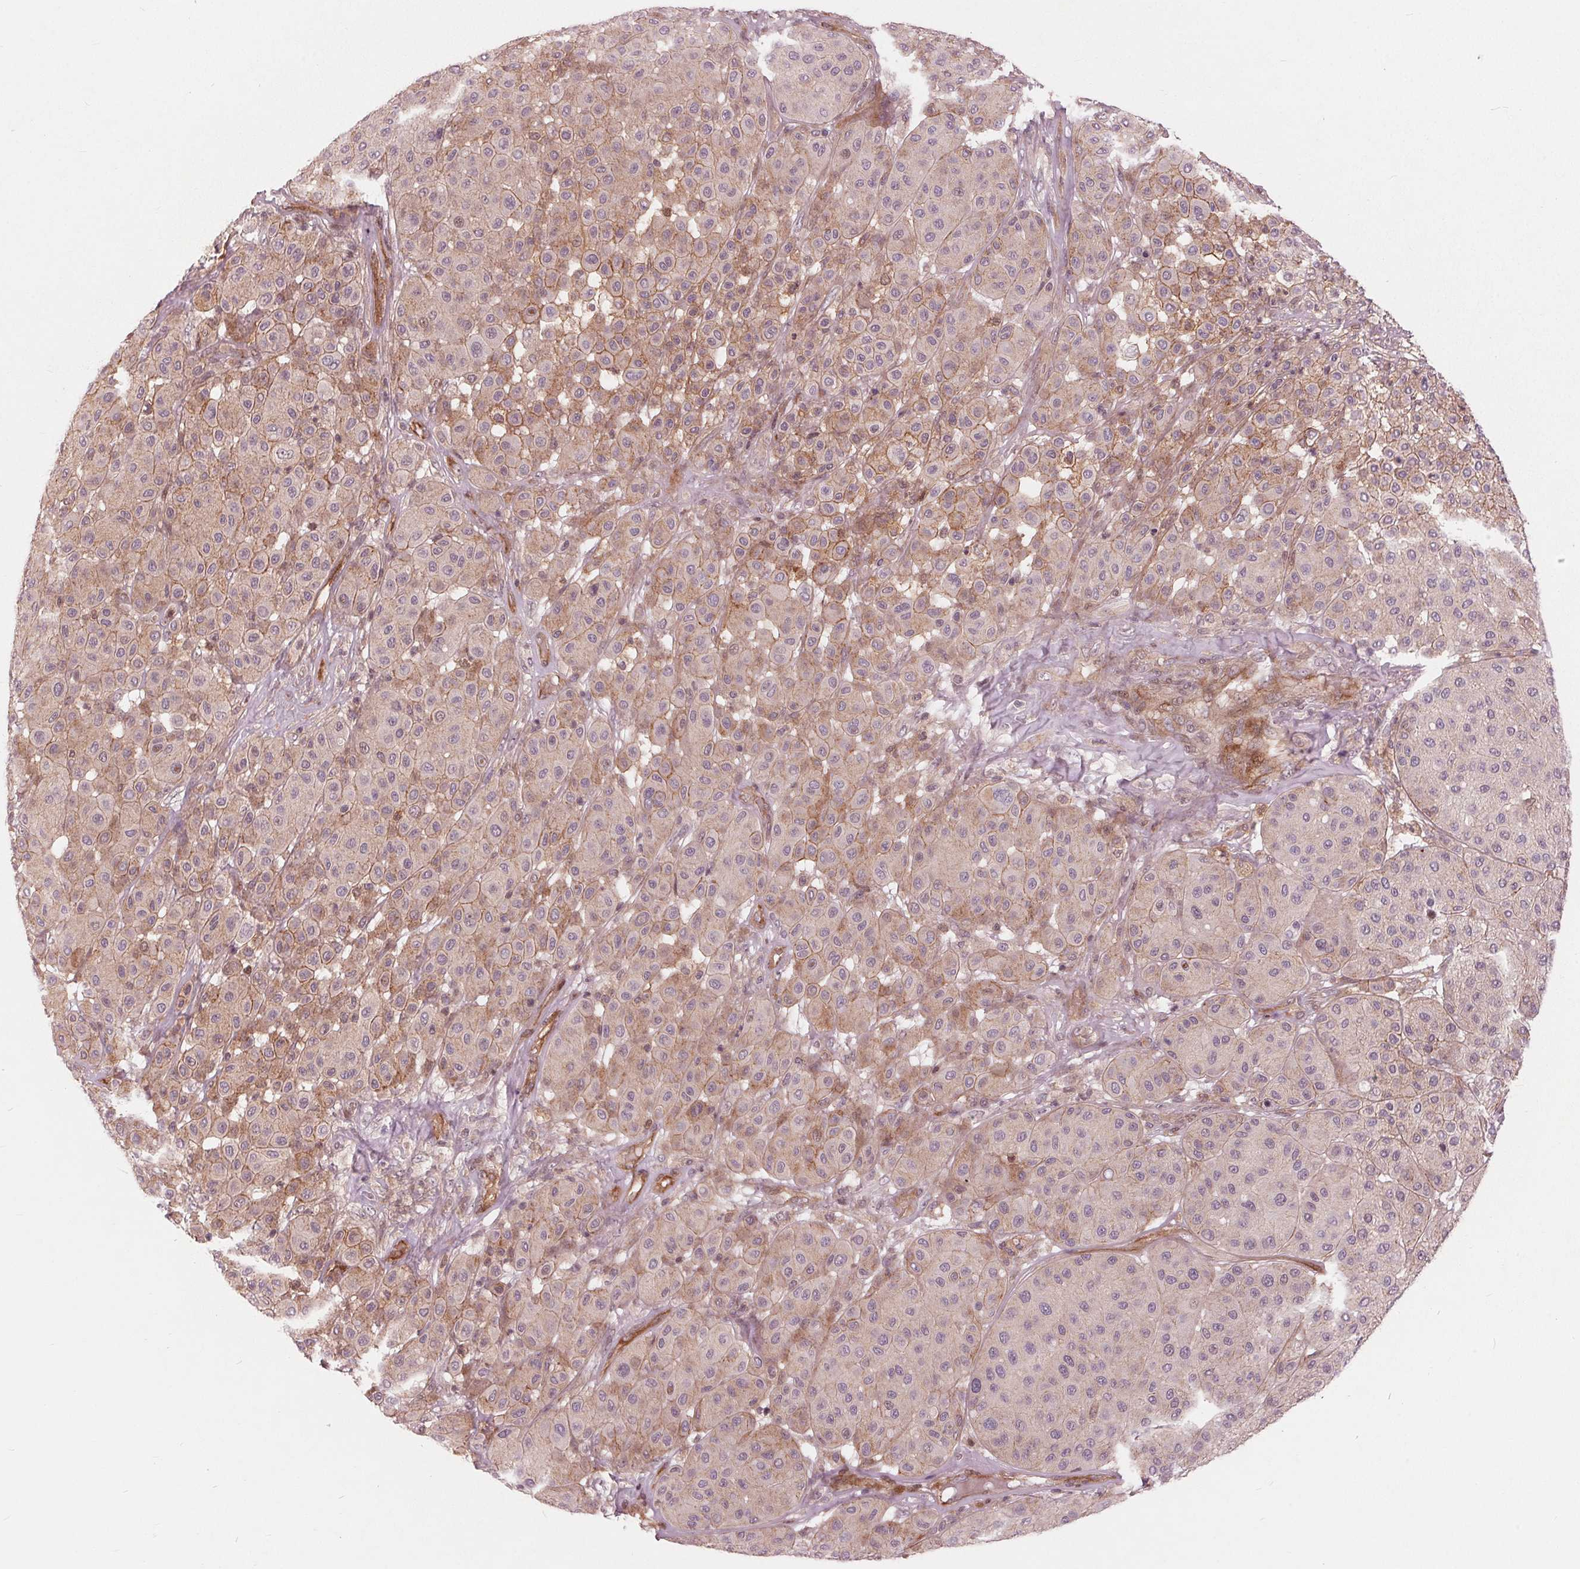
{"staining": {"intensity": "moderate", "quantity": "25%-75%", "location": "cytoplasmic/membranous"}, "tissue": "melanoma", "cell_type": "Tumor cells", "image_type": "cancer", "snomed": [{"axis": "morphology", "description": "Malignant melanoma, Metastatic site"}, {"axis": "topography", "description": "Smooth muscle"}], "caption": "Tumor cells demonstrate medium levels of moderate cytoplasmic/membranous expression in approximately 25%-75% of cells in melanoma.", "gene": "TXNIP", "patient": {"sex": "male", "age": 41}}